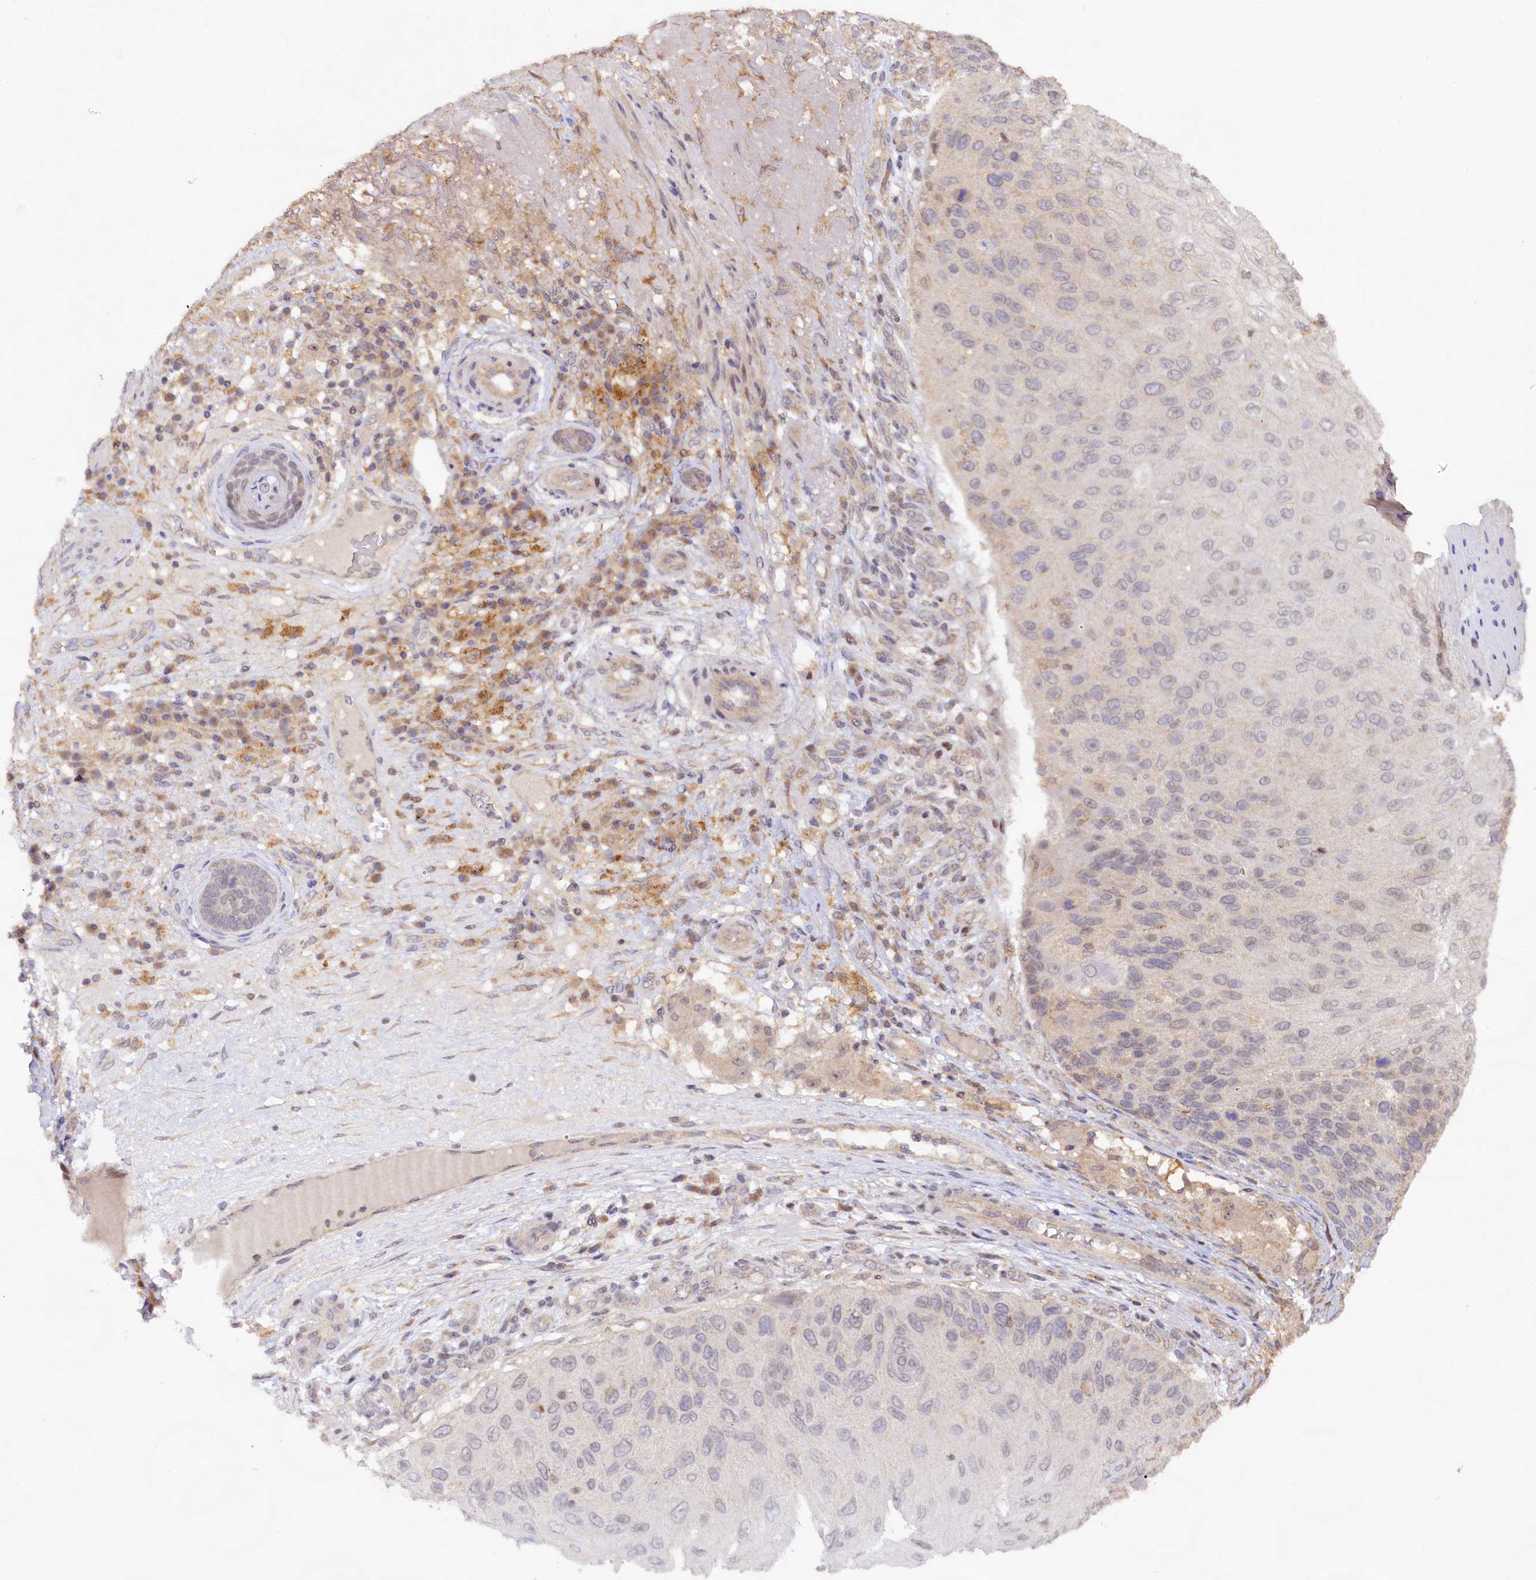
{"staining": {"intensity": "negative", "quantity": "none", "location": "none"}, "tissue": "skin cancer", "cell_type": "Tumor cells", "image_type": "cancer", "snomed": [{"axis": "morphology", "description": "Squamous cell carcinoma, NOS"}, {"axis": "topography", "description": "Skin"}], "caption": "Tumor cells show no significant positivity in skin cancer. The staining was performed using DAB to visualize the protein expression in brown, while the nuclei were stained in blue with hematoxylin (Magnification: 20x).", "gene": "RRP8", "patient": {"sex": "female", "age": 88}}